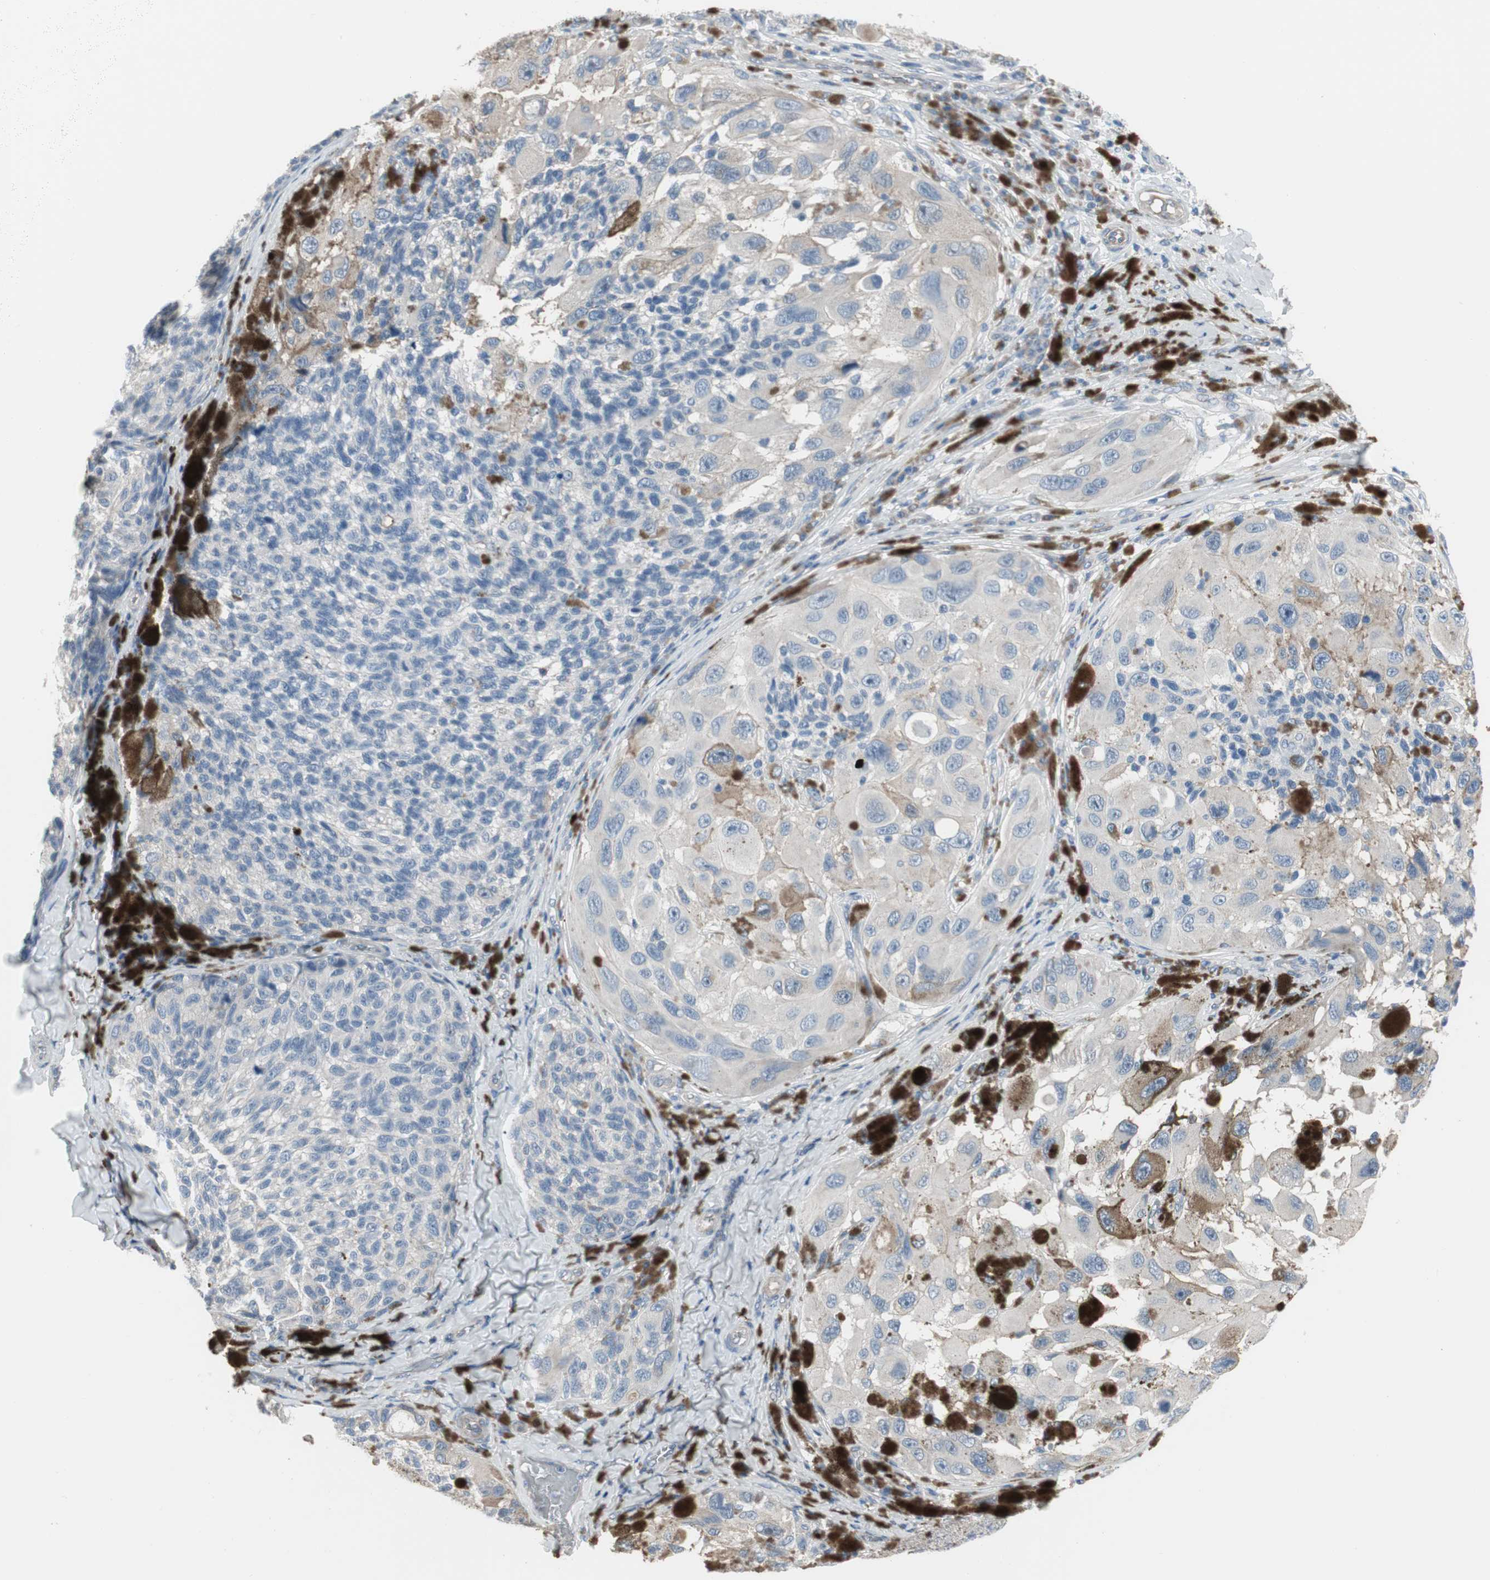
{"staining": {"intensity": "negative", "quantity": "none", "location": "none"}, "tissue": "melanoma", "cell_type": "Tumor cells", "image_type": "cancer", "snomed": [{"axis": "morphology", "description": "Malignant melanoma, NOS"}, {"axis": "topography", "description": "Skin"}], "caption": "This image is of melanoma stained with immunohistochemistry (IHC) to label a protein in brown with the nuclei are counter-stained blue. There is no staining in tumor cells.", "gene": "PIGR", "patient": {"sex": "female", "age": 73}}